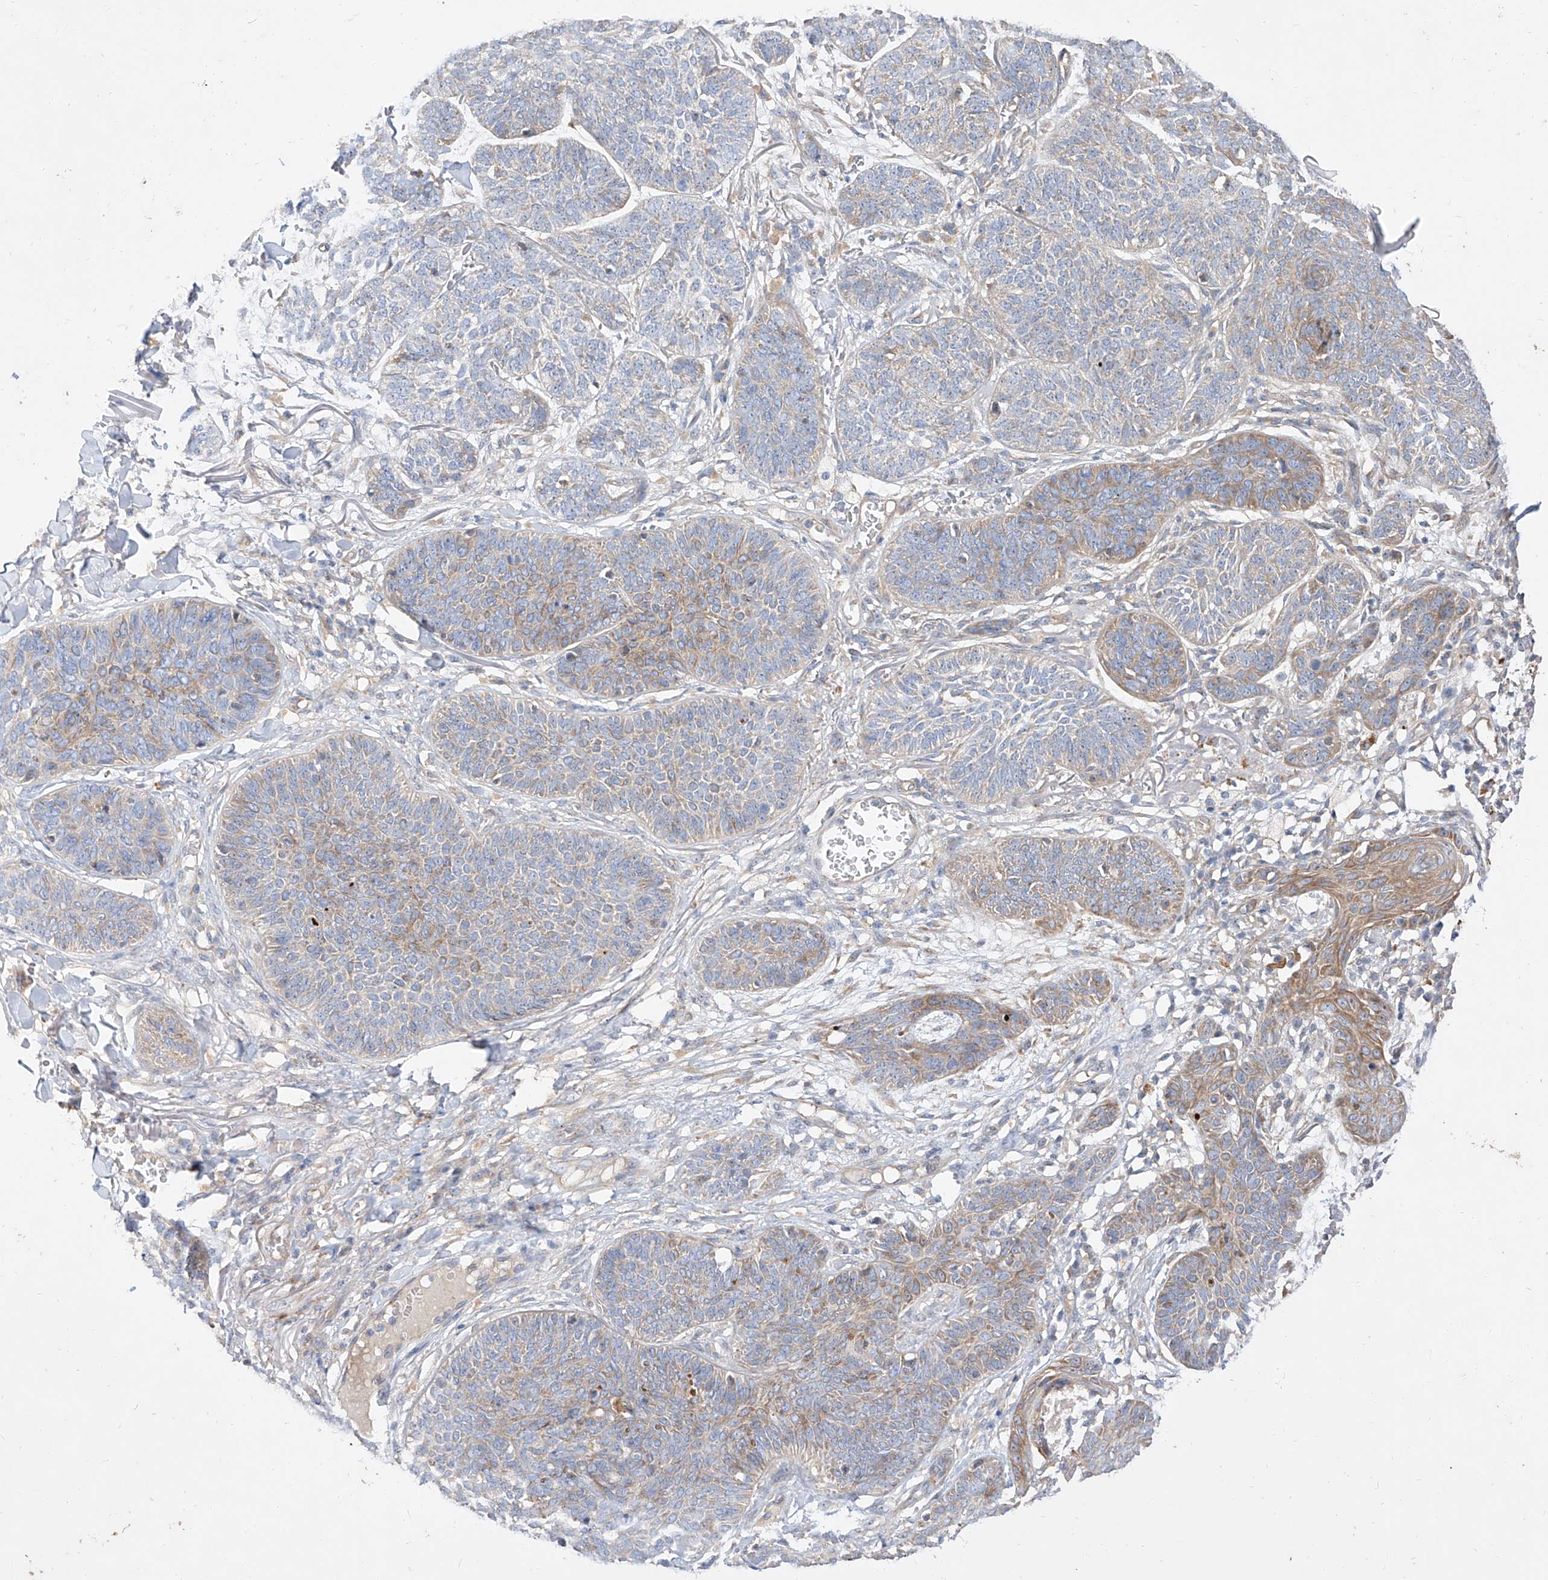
{"staining": {"intensity": "moderate", "quantity": "<25%", "location": "cytoplasmic/membranous"}, "tissue": "skin cancer", "cell_type": "Tumor cells", "image_type": "cancer", "snomed": [{"axis": "morphology", "description": "Basal cell carcinoma"}, {"axis": "topography", "description": "Skin"}], "caption": "Immunohistochemical staining of skin cancer (basal cell carcinoma) shows low levels of moderate cytoplasmic/membranous expression in about <25% of tumor cells.", "gene": "DIRAS3", "patient": {"sex": "male", "age": 85}}